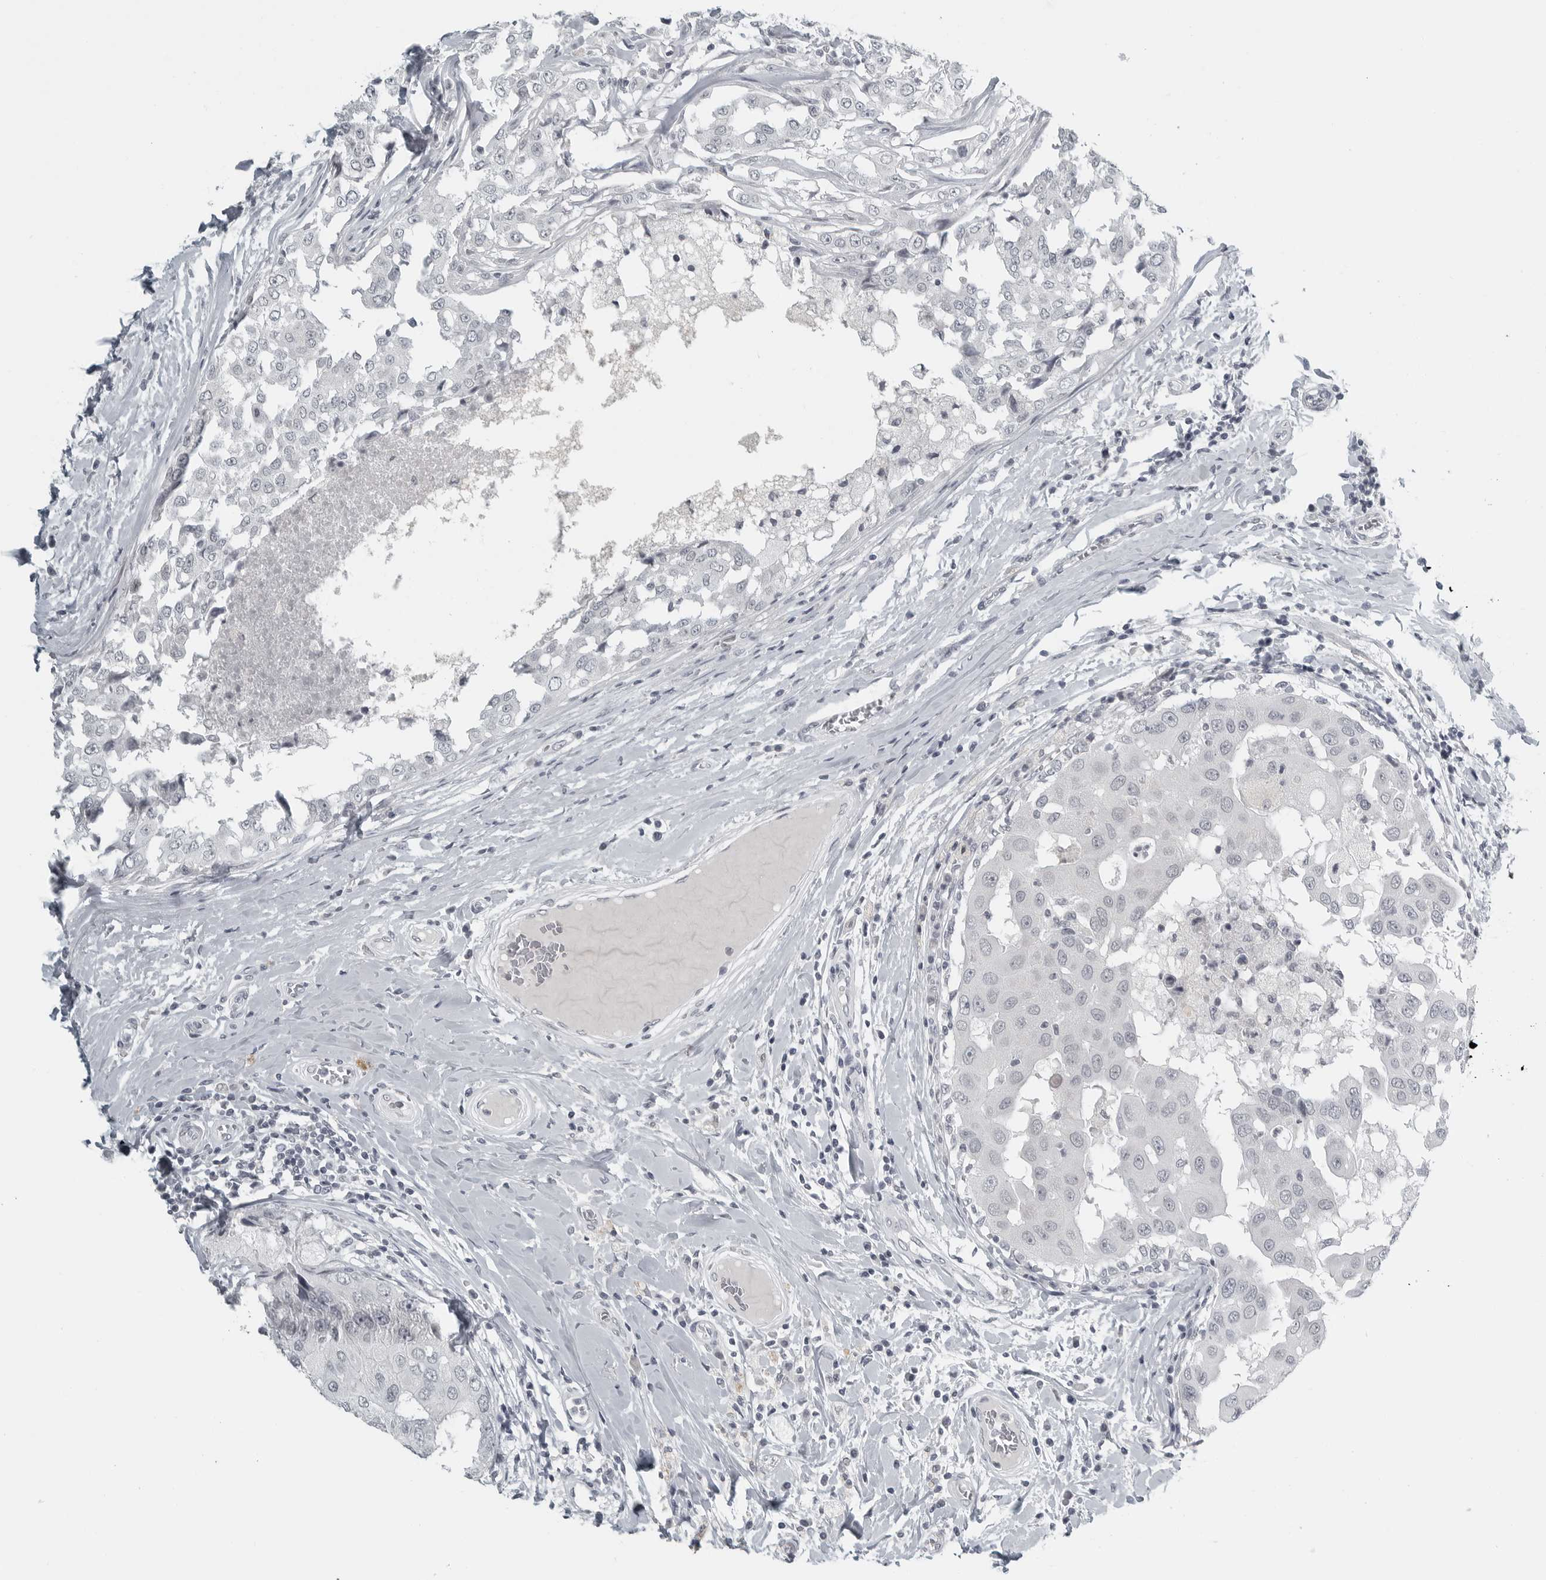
{"staining": {"intensity": "weak", "quantity": "<25%", "location": "nuclear"}, "tissue": "breast cancer", "cell_type": "Tumor cells", "image_type": "cancer", "snomed": [{"axis": "morphology", "description": "Duct carcinoma"}, {"axis": "topography", "description": "Breast"}], "caption": "Human breast cancer stained for a protein using IHC displays no expression in tumor cells.", "gene": "BPIFA1", "patient": {"sex": "female", "age": 27}}